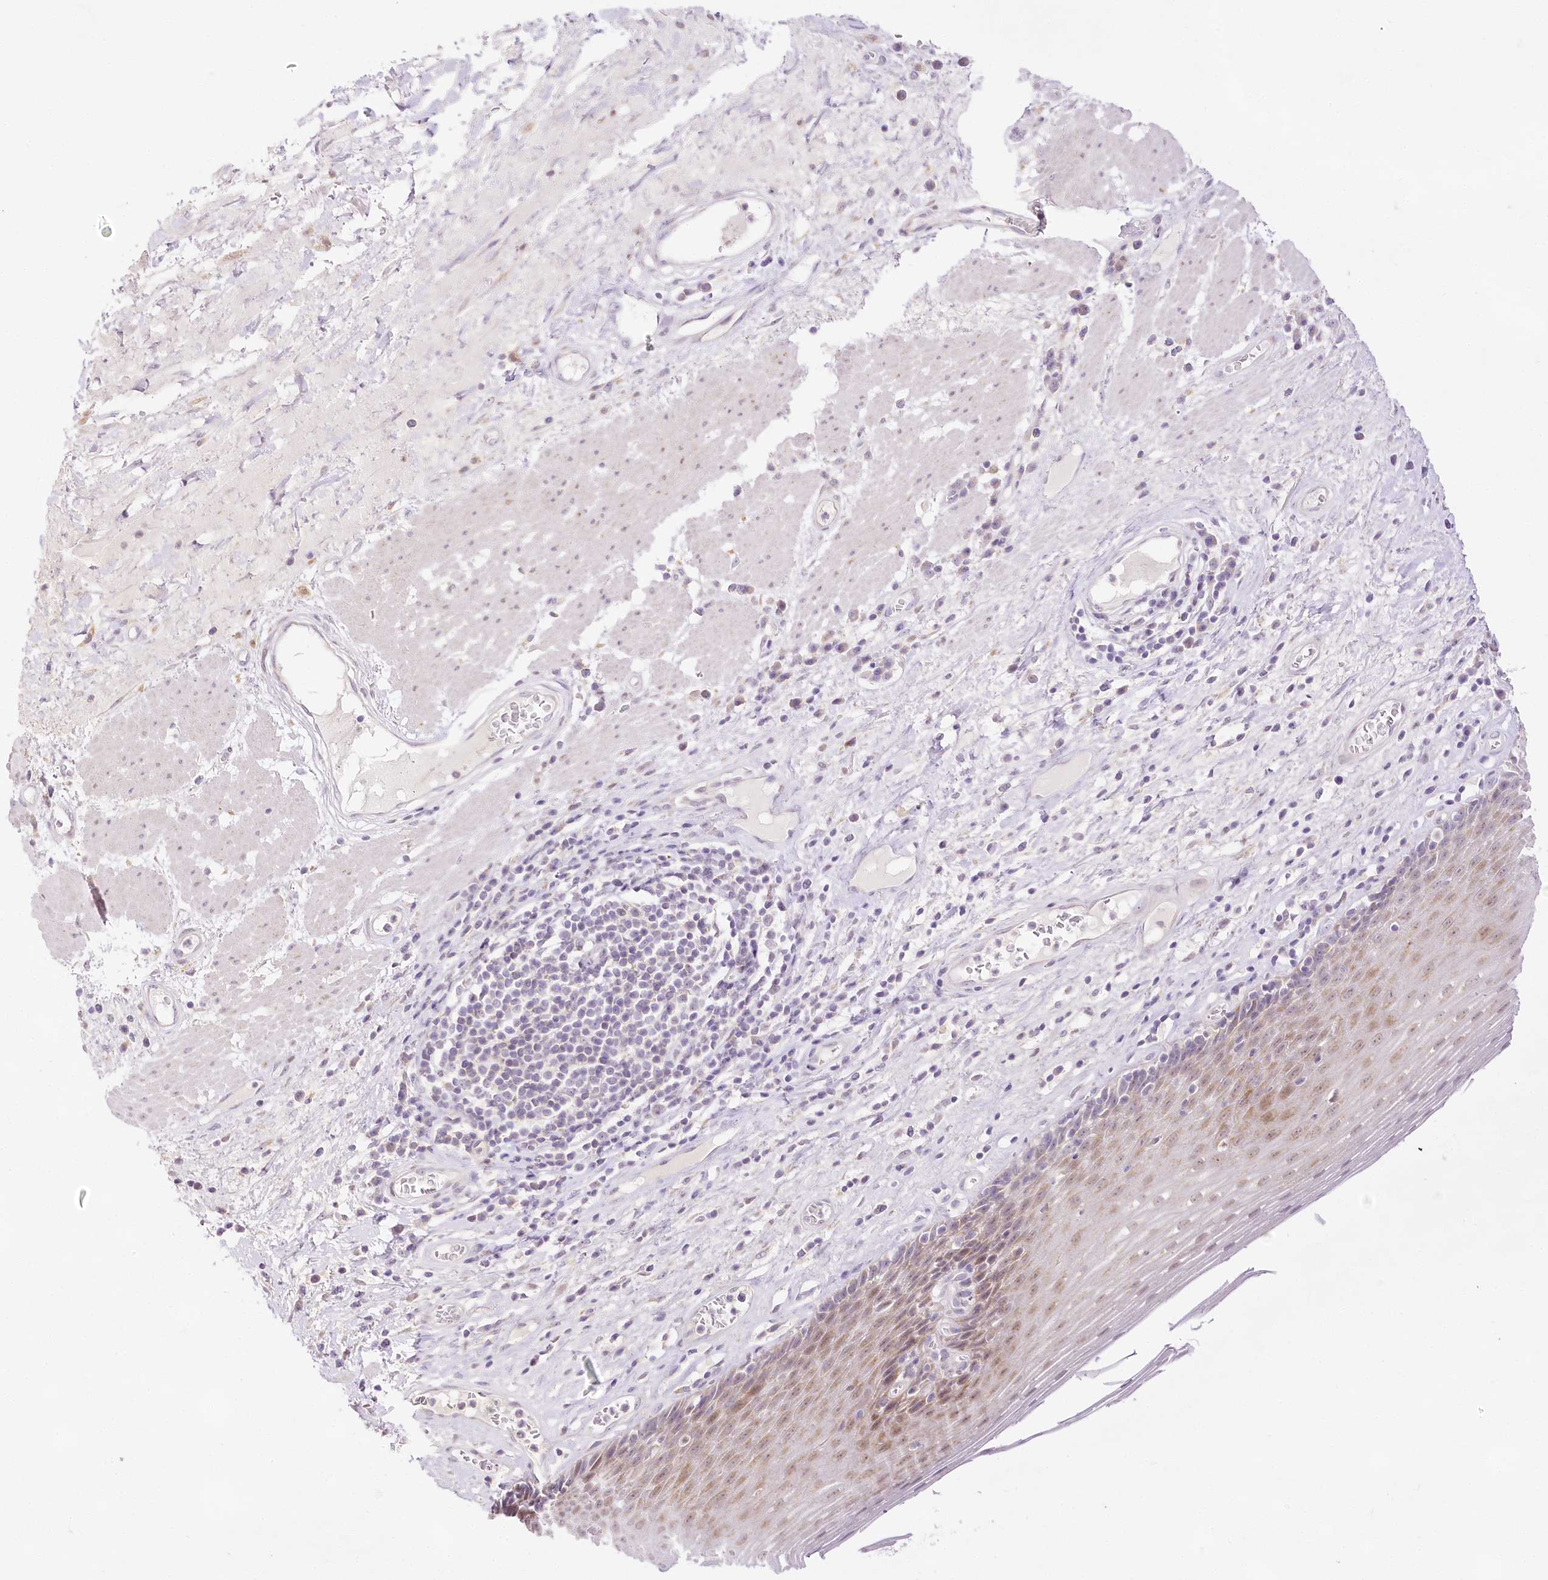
{"staining": {"intensity": "weak", "quantity": "25%-75%", "location": "cytoplasmic/membranous,nuclear"}, "tissue": "esophagus", "cell_type": "Squamous epithelial cells", "image_type": "normal", "snomed": [{"axis": "morphology", "description": "Normal tissue, NOS"}, {"axis": "topography", "description": "Esophagus"}], "caption": "Immunohistochemical staining of normal human esophagus shows low levels of weak cytoplasmic/membranous,nuclear expression in approximately 25%-75% of squamous epithelial cells. Using DAB (brown) and hematoxylin (blue) stains, captured at high magnification using brightfield microscopy.", "gene": "CCDC30", "patient": {"sex": "male", "age": 62}}